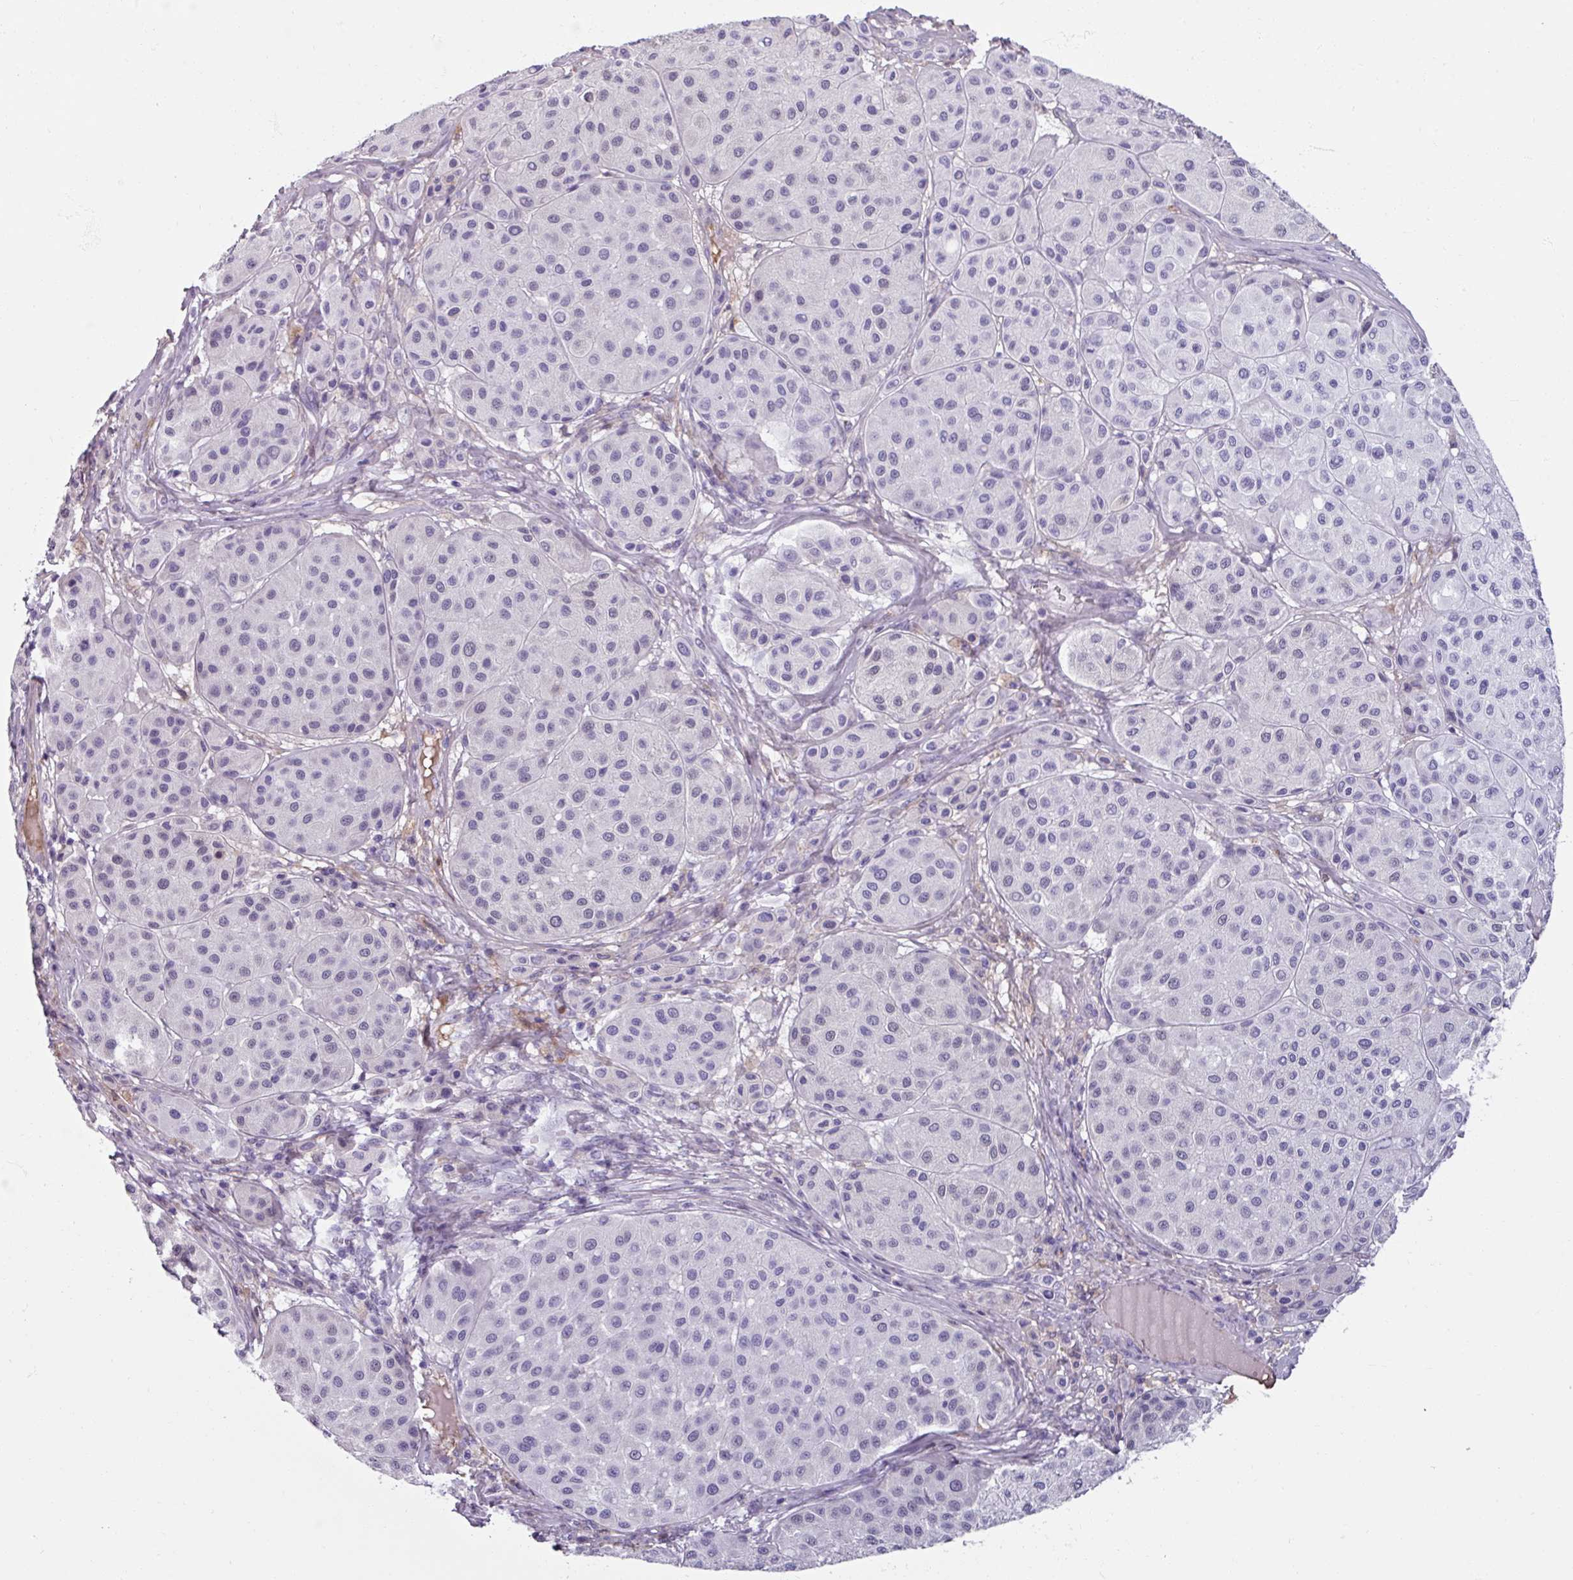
{"staining": {"intensity": "negative", "quantity": "none", "location": "none"}, "tissue": "melanoma", "cell_type": "Tumor cells", "image_type": "cancer", "snomed": [{"axis": "morphology", "description": "Malignant melanoma, Metastatic site"}, {"axis": "topography", "description": "Smooth muscle"}], "caption": "Immunohistochemical staining of human malignant melanoma (metastatic site) reveals no significant staining in tumor cells.", "gene": "SPESP1", "patient": {"sex": "male", "age": 41}}